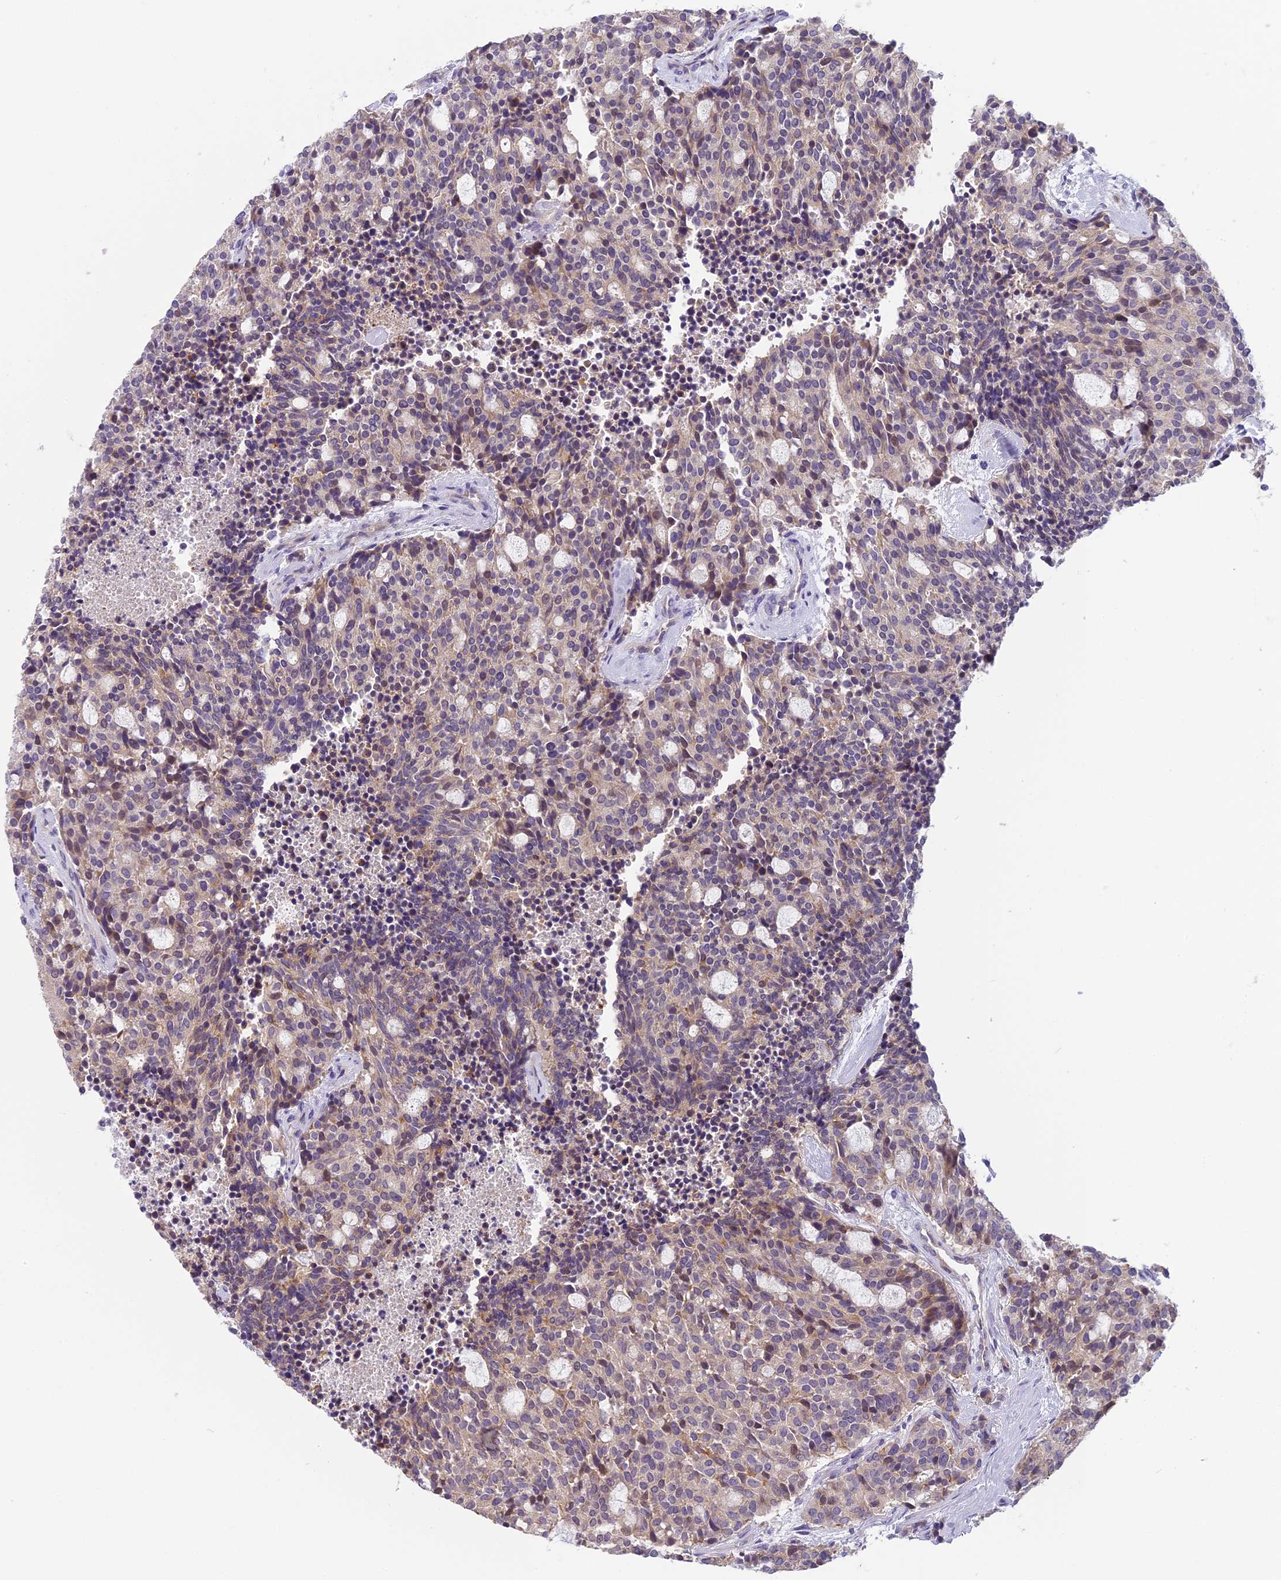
{"staining": {"intensity": "weak", "quantity": "25%-75%", "location": "cytoplasmic/membranous"}, "tissue": "carcinoid", "cell_type": "Tumor cells", "image_type": "cancer", "snomed": [{"axis": "morphology", "description": "Carcinoid, malignant, NOS"}, {"axis": "topography", "description": "Pancreas"}], "caption": "Immunohistochemical staining of carcinoid reveals low levels of weak cytoplasmic/membranous staining in approximately 25%-75% of tumor cells. (brown staining indicates protein expression, while blue staining denotes nuclei).", "gene": "ARHGEF37", "patient": {"sex": "female", "age": 54}}